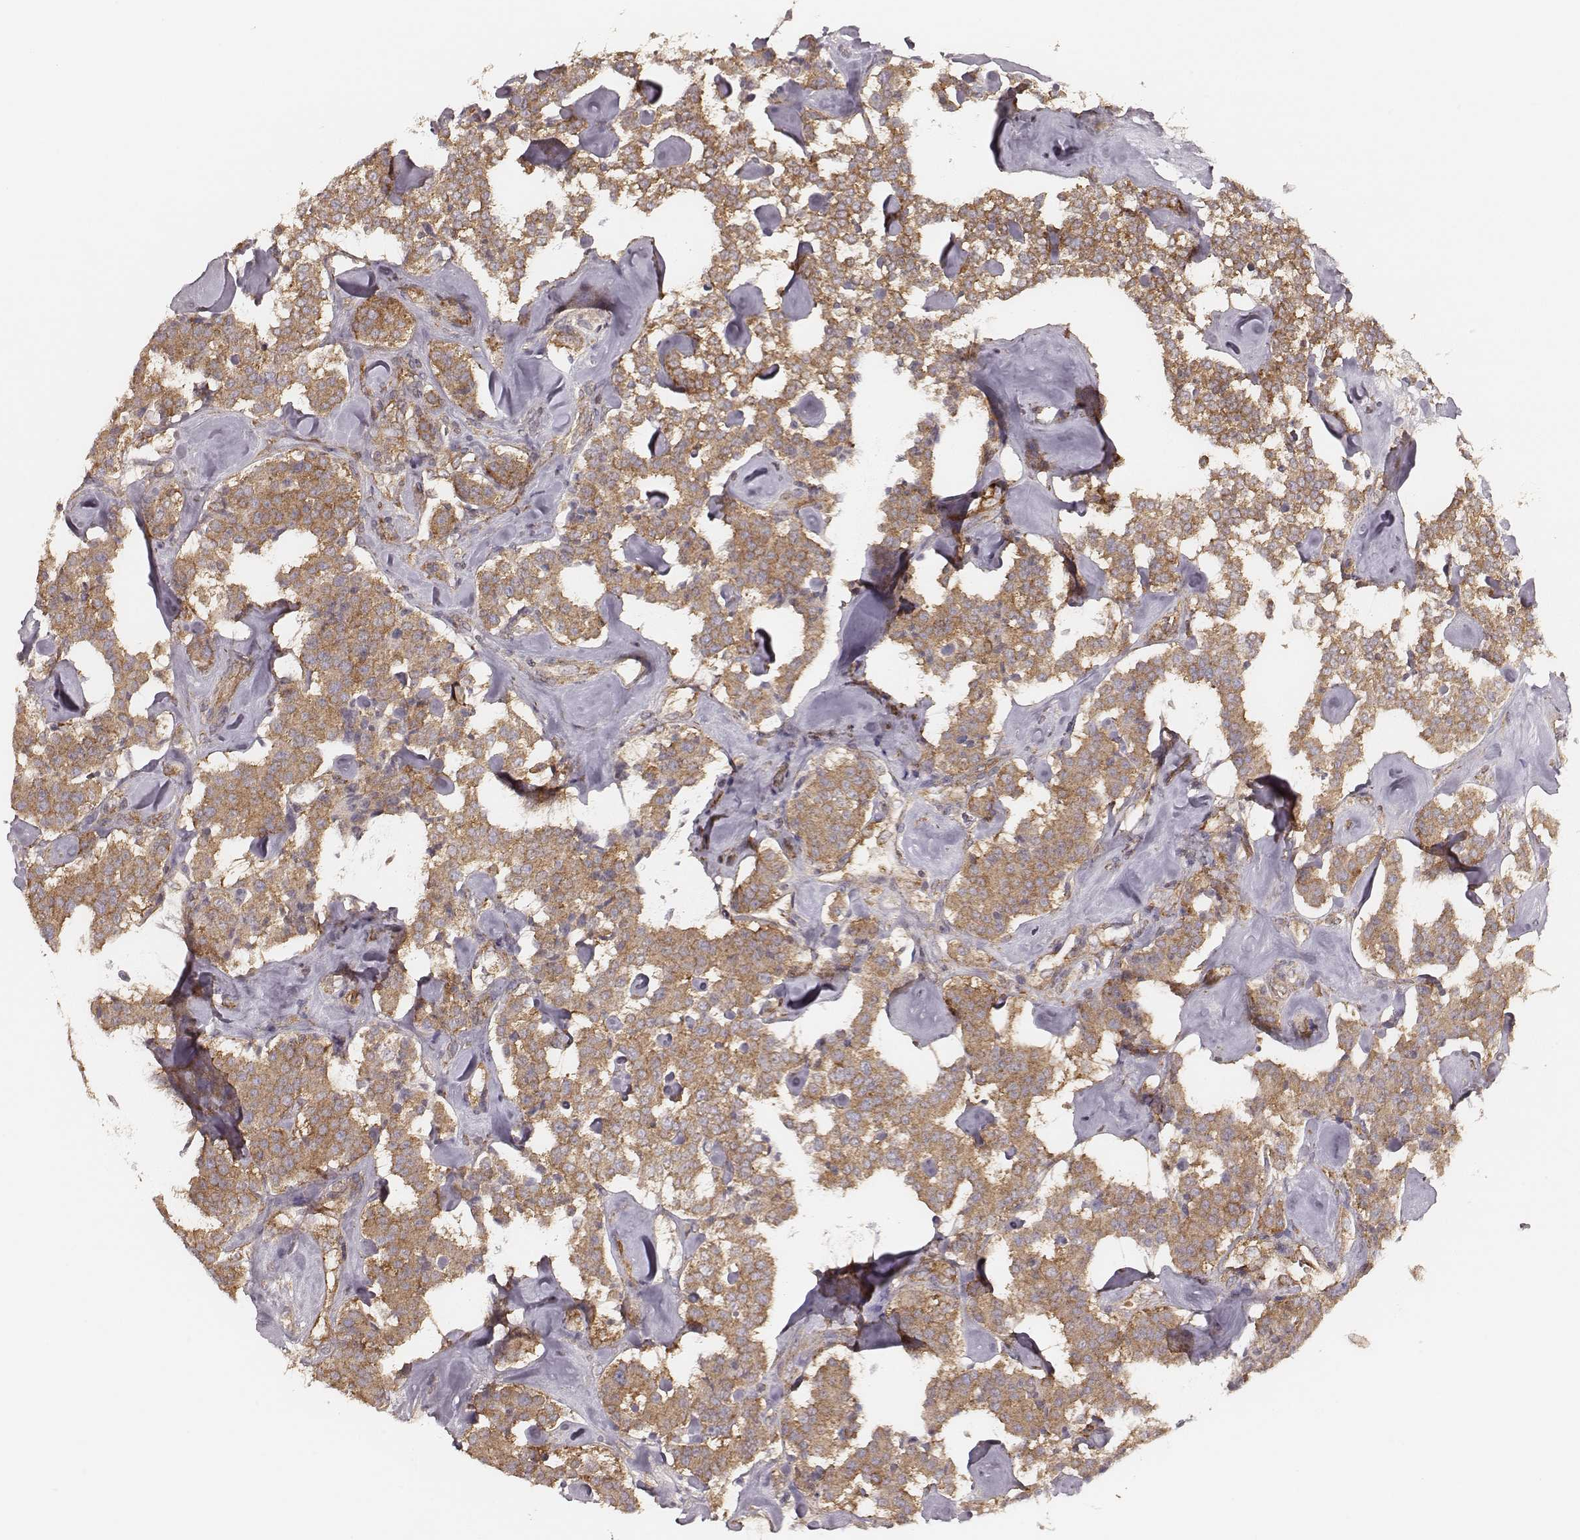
{"staining": {"intensity": "moderate", "quantity": ">75%", "location": "cytoplasmic/membranous"}, "tissue": "carcinoid", "cell_type": "Tumor cells", "image_type": "cancer", "snomed": [{"axis": "morphology", "description": "Carcinoid, malignant, NOS"}, {"axis": "topography", "description": "Pancreas"}], "caption": "A high-resolution photomicrograph shows IHC staining of malignant carcinoid, which reveals moderate cytoplasmic/membranous expression in about >75% of tumor cells.", "gene": "CARS1", "patient": {"sex": "male", "age": 41}}